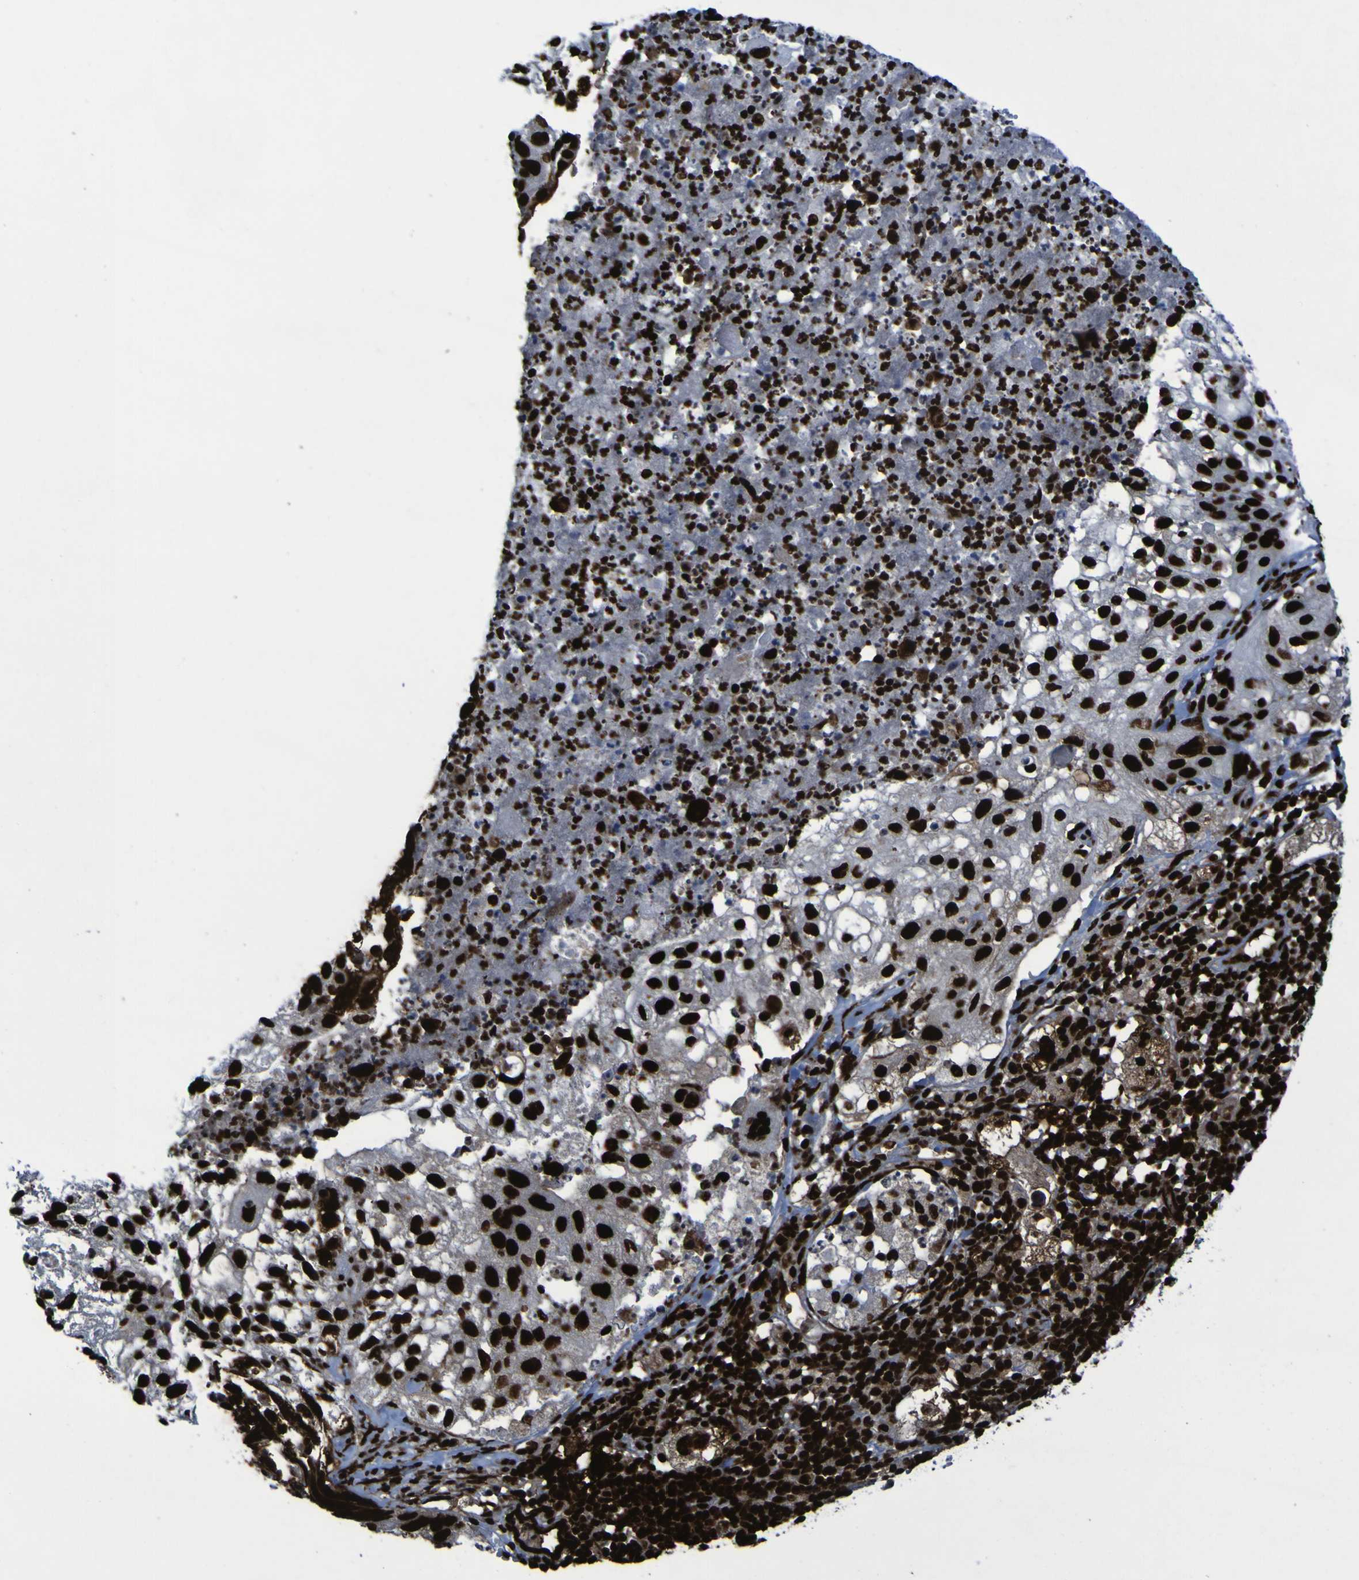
{"staining": {"intensity": "strong", "quantity": ">75%", "location": "nuclear"}, "tissue": "lung cancer", "cell_type": "Tumor cells", "image_type": "cancer", "snomed": [{"axis": "morphology", "description": "Inflammation, NOS"}, {"axis": "morphology", "description": "Squamous cell carcinoma, NOS"}, {"axis": "topography", "description": "Lymph node"}, {"axis": "topography", "description": "Soft tissue"}, {"axis": "topography", "description": "Lung"}], "caption": "Human lung cancer stained with a brown dye demonstrates strong nuclear positive expression in about >75% of tumor cells.", "gene": "NPM1", "patient": {"sex": "male", "age": 66}}